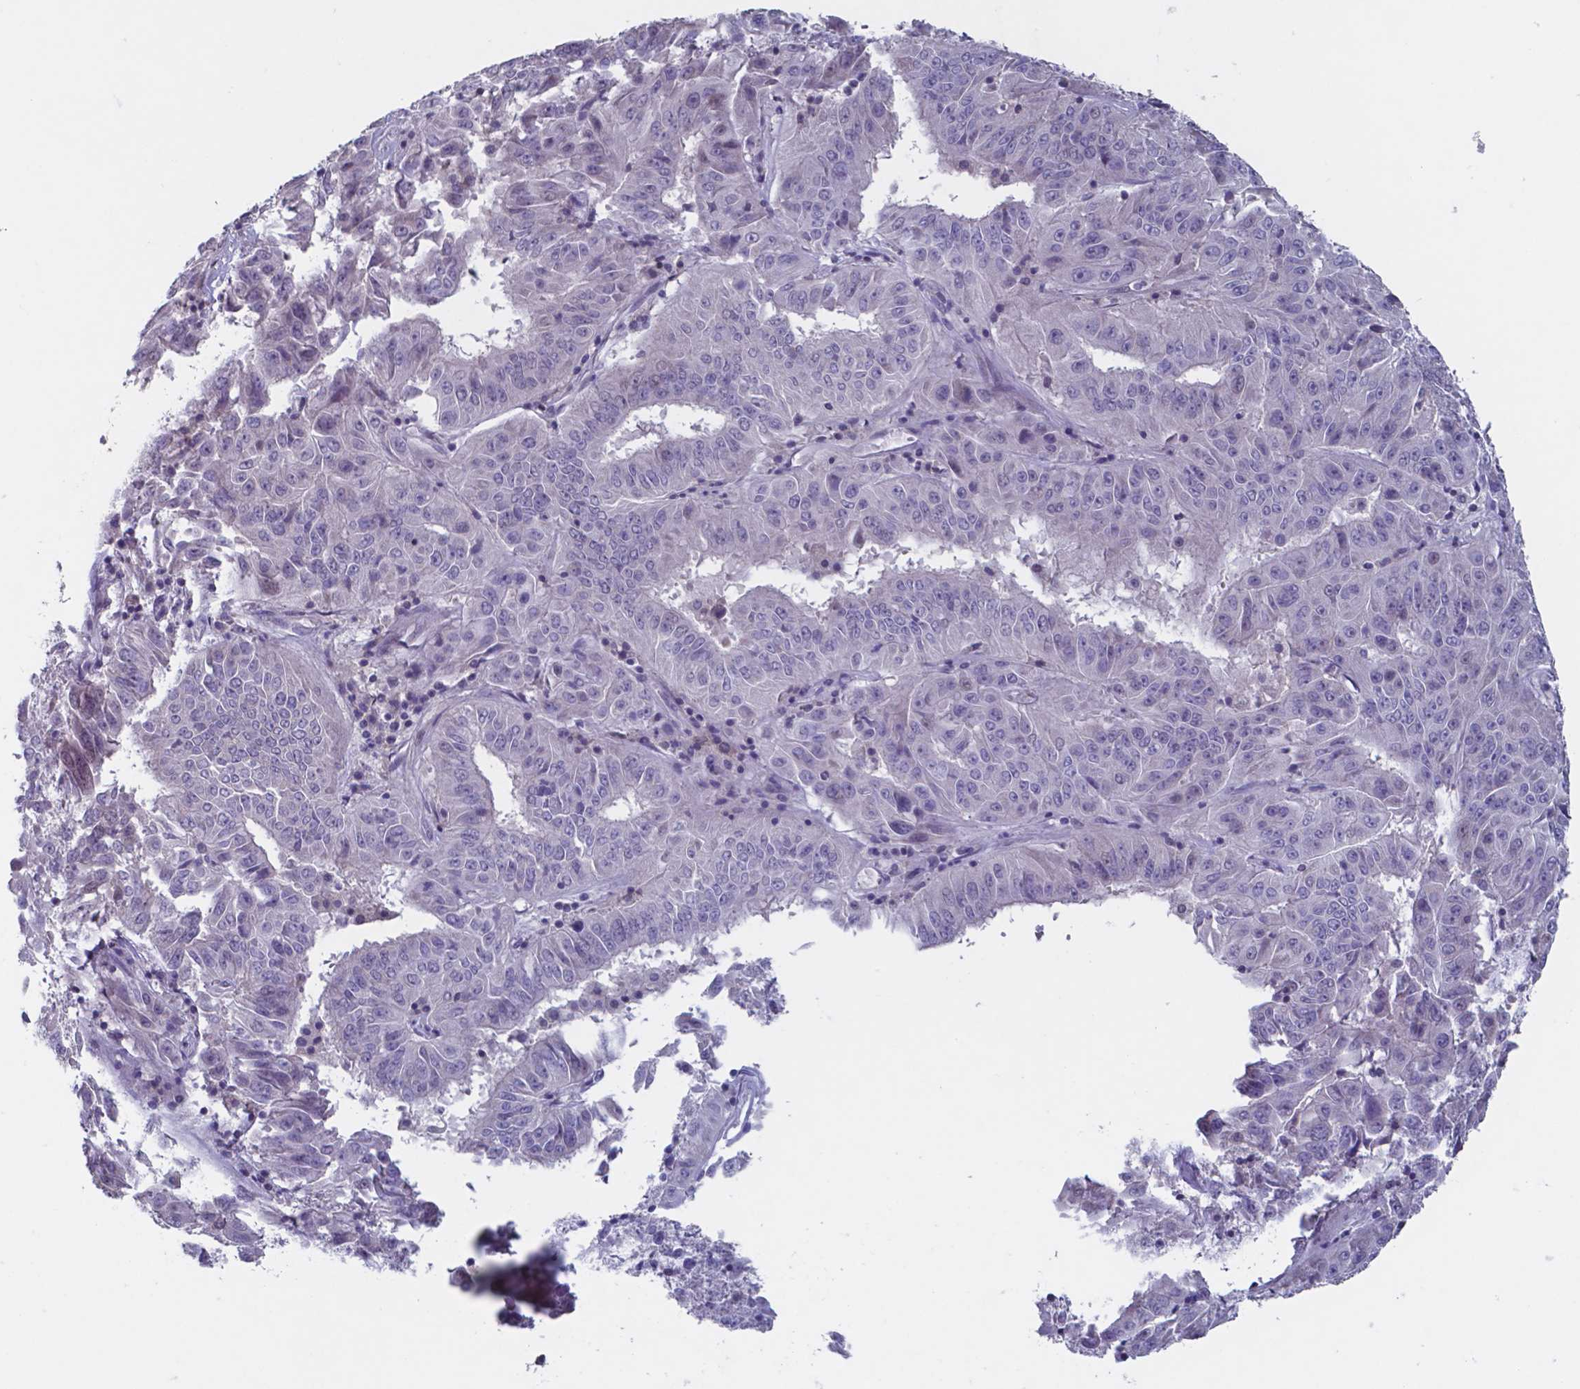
{"staining": {"intensity": "negative", "quantity": "none", "location": "none"}, "tissue": "pancreatic cancer", "cell_type": "Tumor cells", "image_type": "cancer", "snomed": [{"axis": "morphology", "description": "Adenocarcinoma, NOS"}, {"axis": "topography", "description": "Pancreas"}], "caption": "High power microscopy image of an immunohistochemistry (IHC) histopathology image of pancreatic adenocarcinoma, revealing no significant staining in tumor cells.", "gene": "TDP2", "patient": {"sex": "male", "age": 63}}